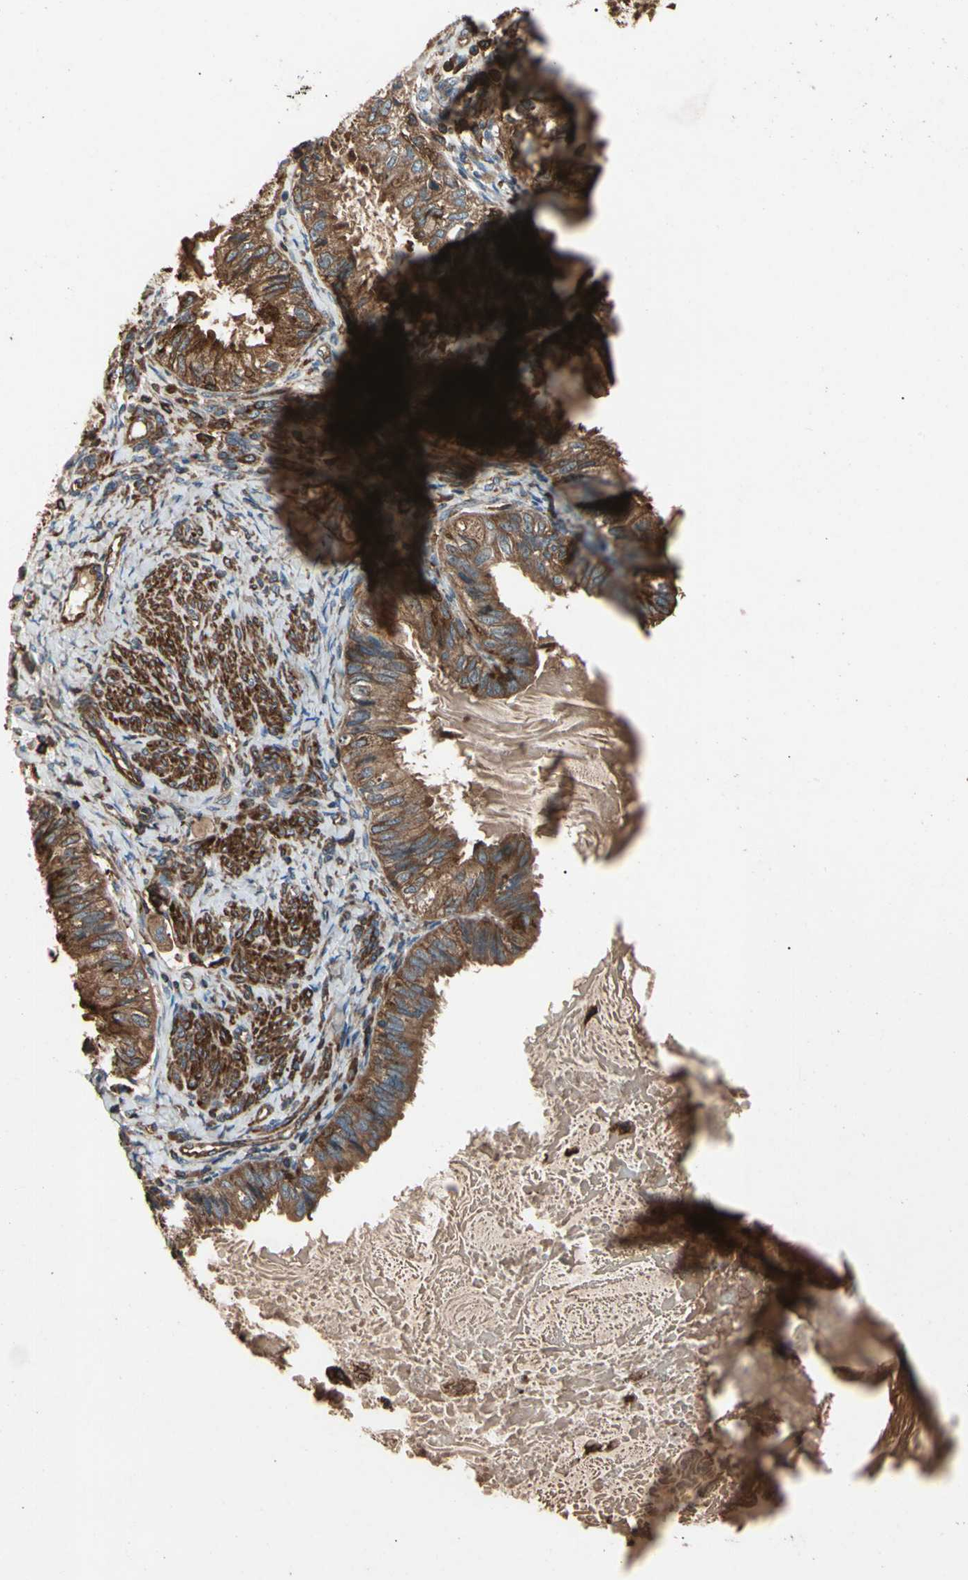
{"staining": {"intensity": "strong", "quantity": ">75%", "location": "cytoplasmic/membranous"}, "tissue": "cervical cancer", "cell_type": "Tumor cells", "image_type": "cancer", "snomed": [{"axis": "morphology", "description": "Normal tissue, NOS"}, {"axis": "morphology", "description": "Adenocarcinoma, NOS"}, {"axis": "topography", "description": "Cervix"}, {"axis": "topography", "description": "Endometrium"}], "caption": "High-power microscopy captured an immunohistochemistry micrograph of adenocarcinoma (cervical), revealing strong cytoplasmic/membranous expression in approximately >75% of tumor cells.", "gene": "AGBL2", "patient": {"sex": "female", "age": 86}}